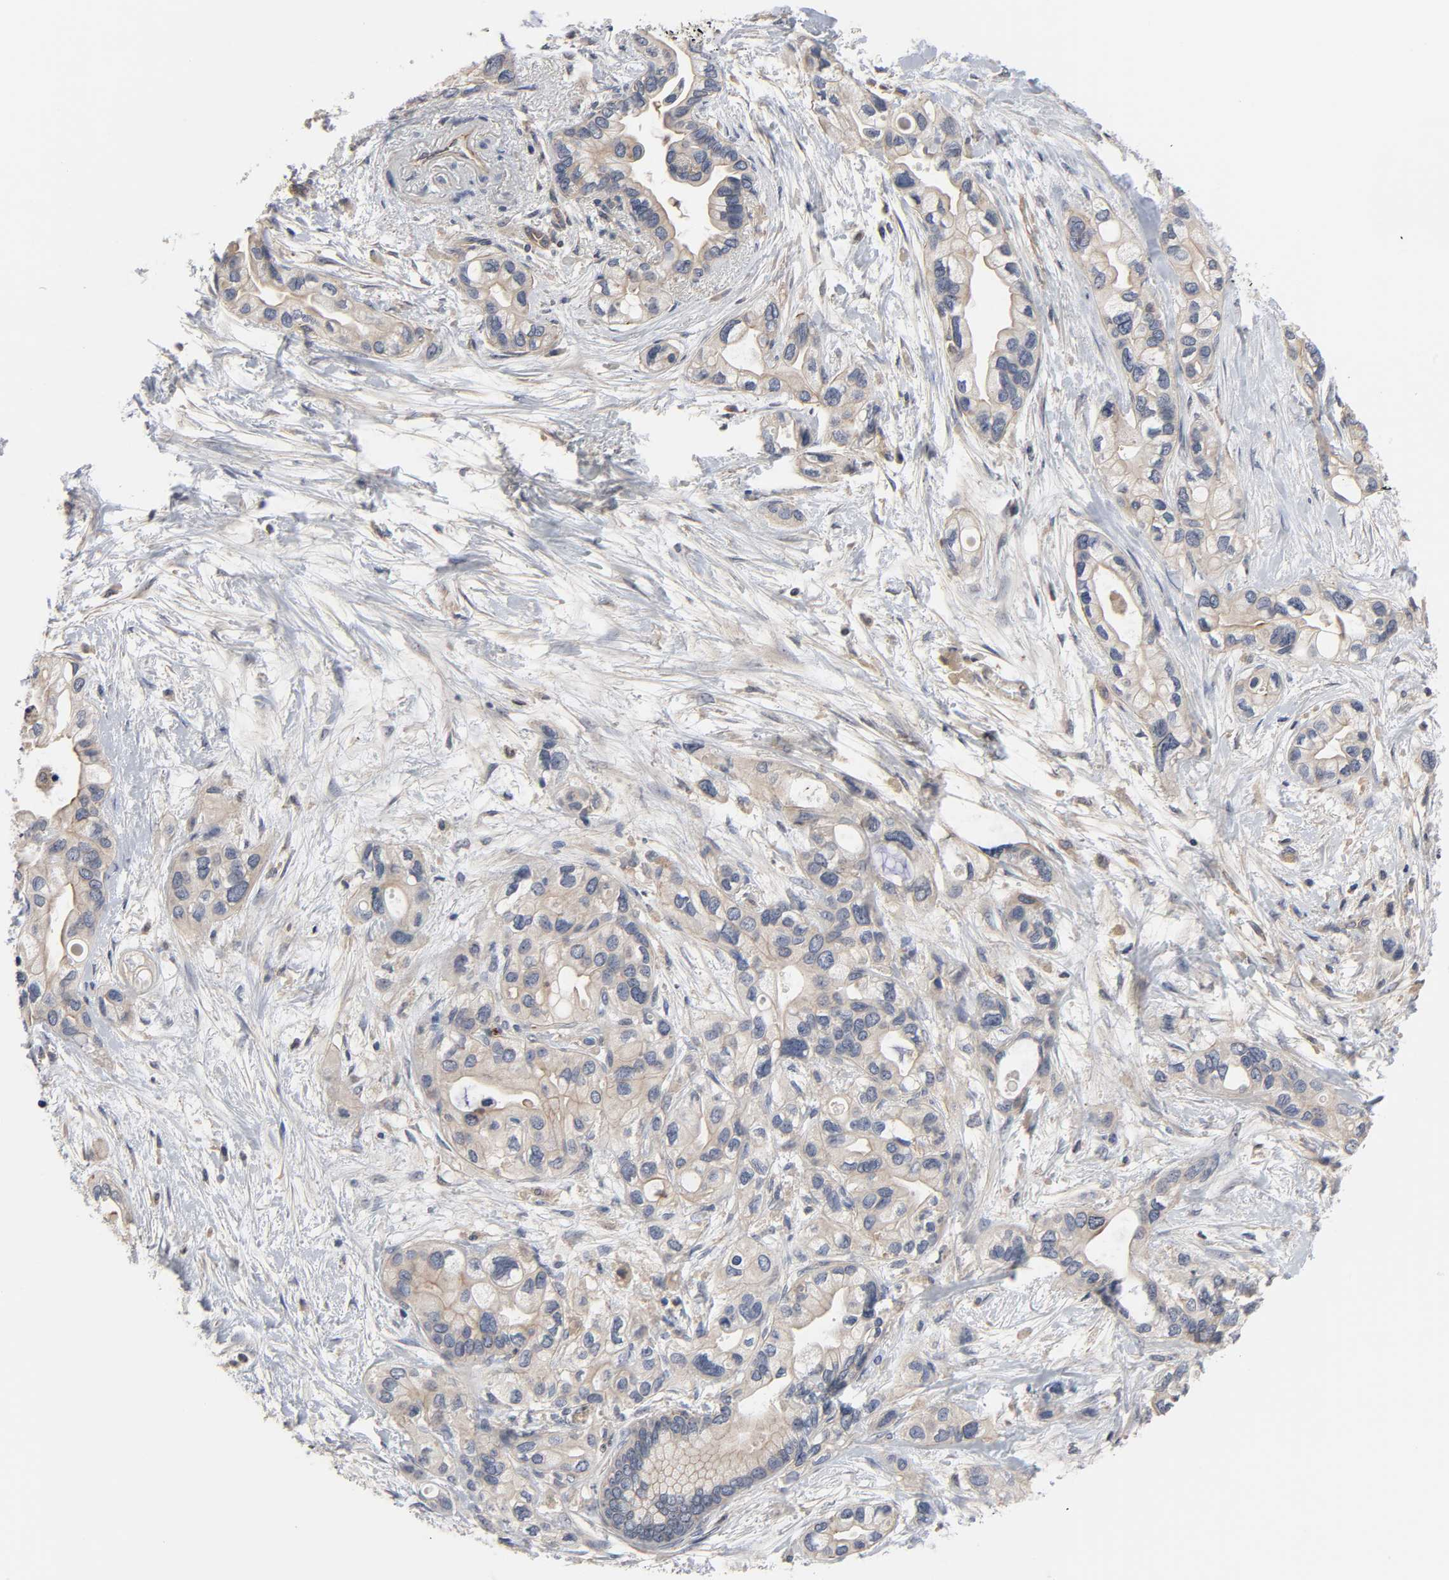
{"staining": {"intensity": "weak", "quantity": ">75%", "location": "cytoplasmic/membranous"}, "tissue": "pancreatic cancer", "cell_type": "Tumor cells", "image_type": "cancer", "snomed": [{"axis": "morphology", "description": "Adenocarcinoma, NOS"}, {"axis": "topography", "description": "Pancreas"}], "caption": "Pancreatic cancer was stained to show a protein in brown. There is low levels of weak cytoplasmic/membranous staining in about >75% of tumor cells.", "gene": "DDX10", "patient": {"sex": "female", "age": 77}}